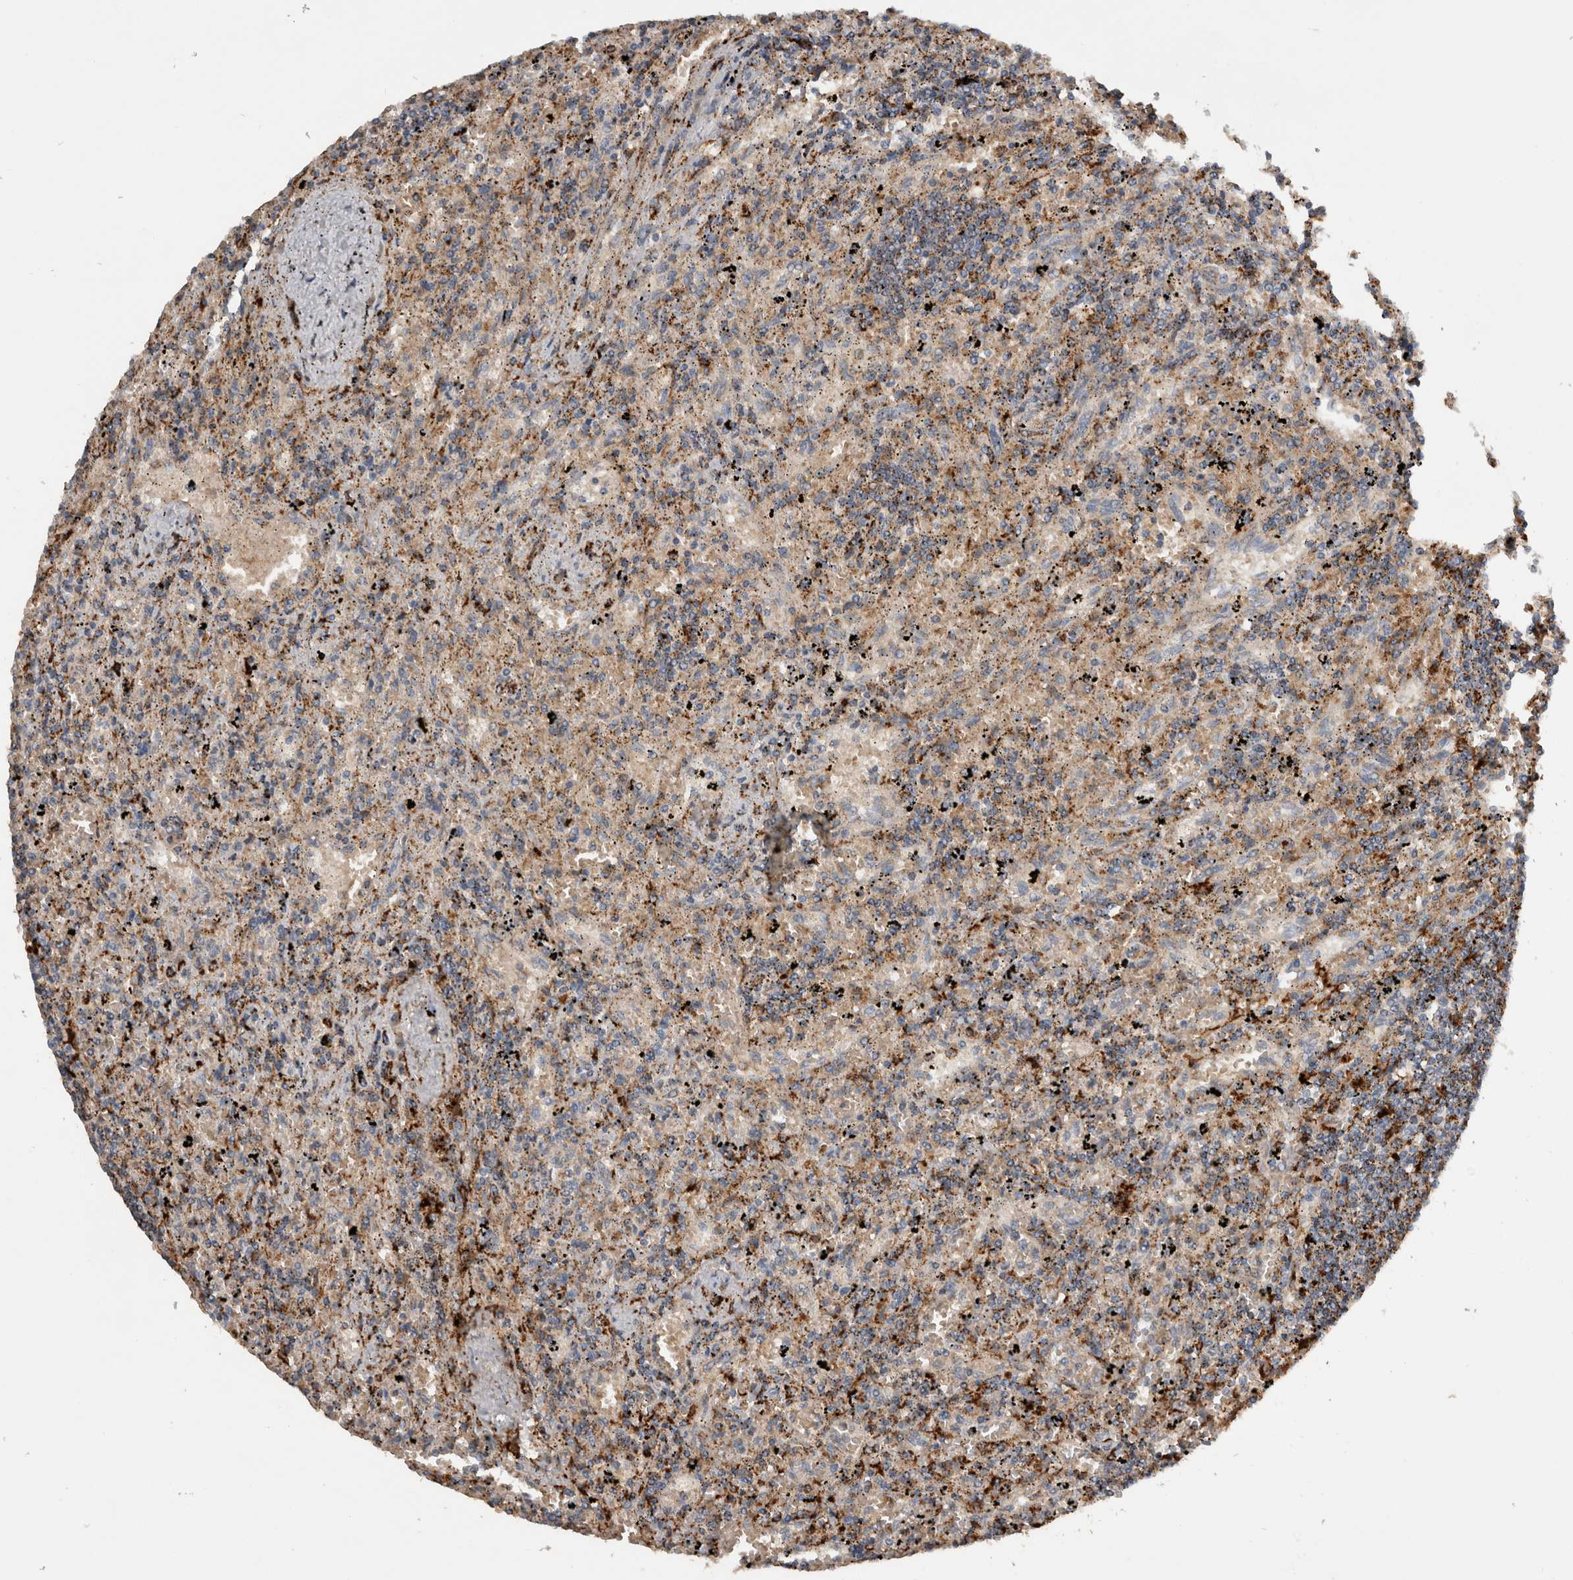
{"staining": {"intensity": "moderate", "quantity": ">75%", "location": "cytoplasmic/membranous"}, "tissue": "lymphoma", "cell_type": "Tumor cells", "image_type": "cancer", "snomed": [{"axis": "morphology", "description": "Malignant lymphoma, non-Hodgkin's type, Low grade"}, {"axis": "topography", "description": "Spleen"}], "caption": "Low-grade malignant lymphoma, non-Hodgkin's type stained with IHC demonstrates moderate cytoplasmic/membranous positivity in approximately >75% of tumor cells.", "gene": "CTSZ", "patient": {"sex": "male", "age": 76}}